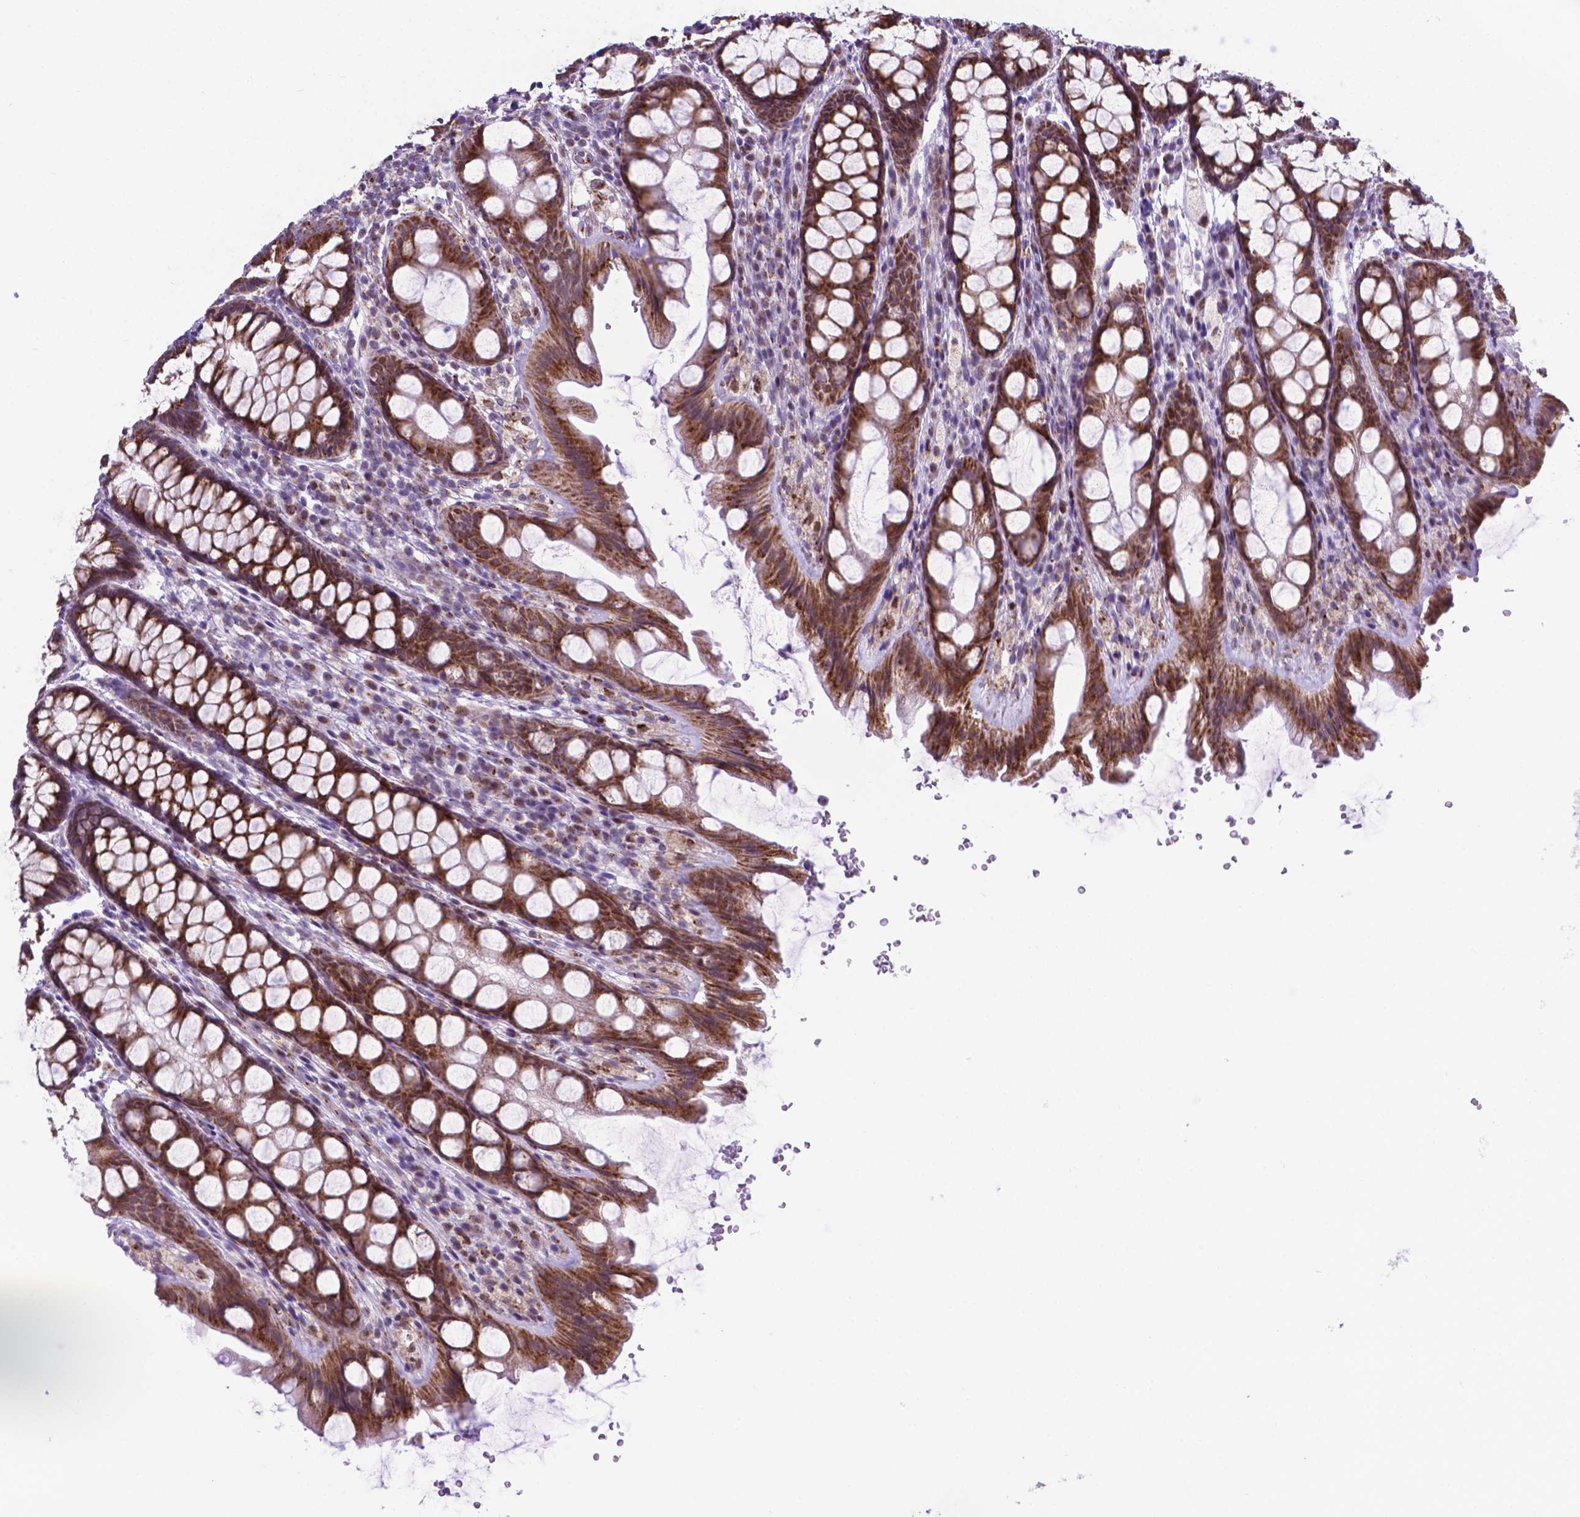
{"staining": {"intensity": "moderate", "quantity": "<25%", "location": "cytoplasmic/membranous"}, "tissue": "colon", "cell_type": "Endothelial cells", "image_type": "normal", "snomed": [{"axis": "morphology", "description": "Normal tissue, NOS"}, {"axis": "topography", "description": "Colon"}], "caption": "Moderate cytoplasmic/membranous positivity is identified in about <25% of endothelial cells in normal colon. The protein of interest is stained brown, and the nuclei are stained in blue (DAB IHC with brightfield microscopy, high magnification).", "gene": "MRPL10", "patient": {"sex": "male", "age": 47}}